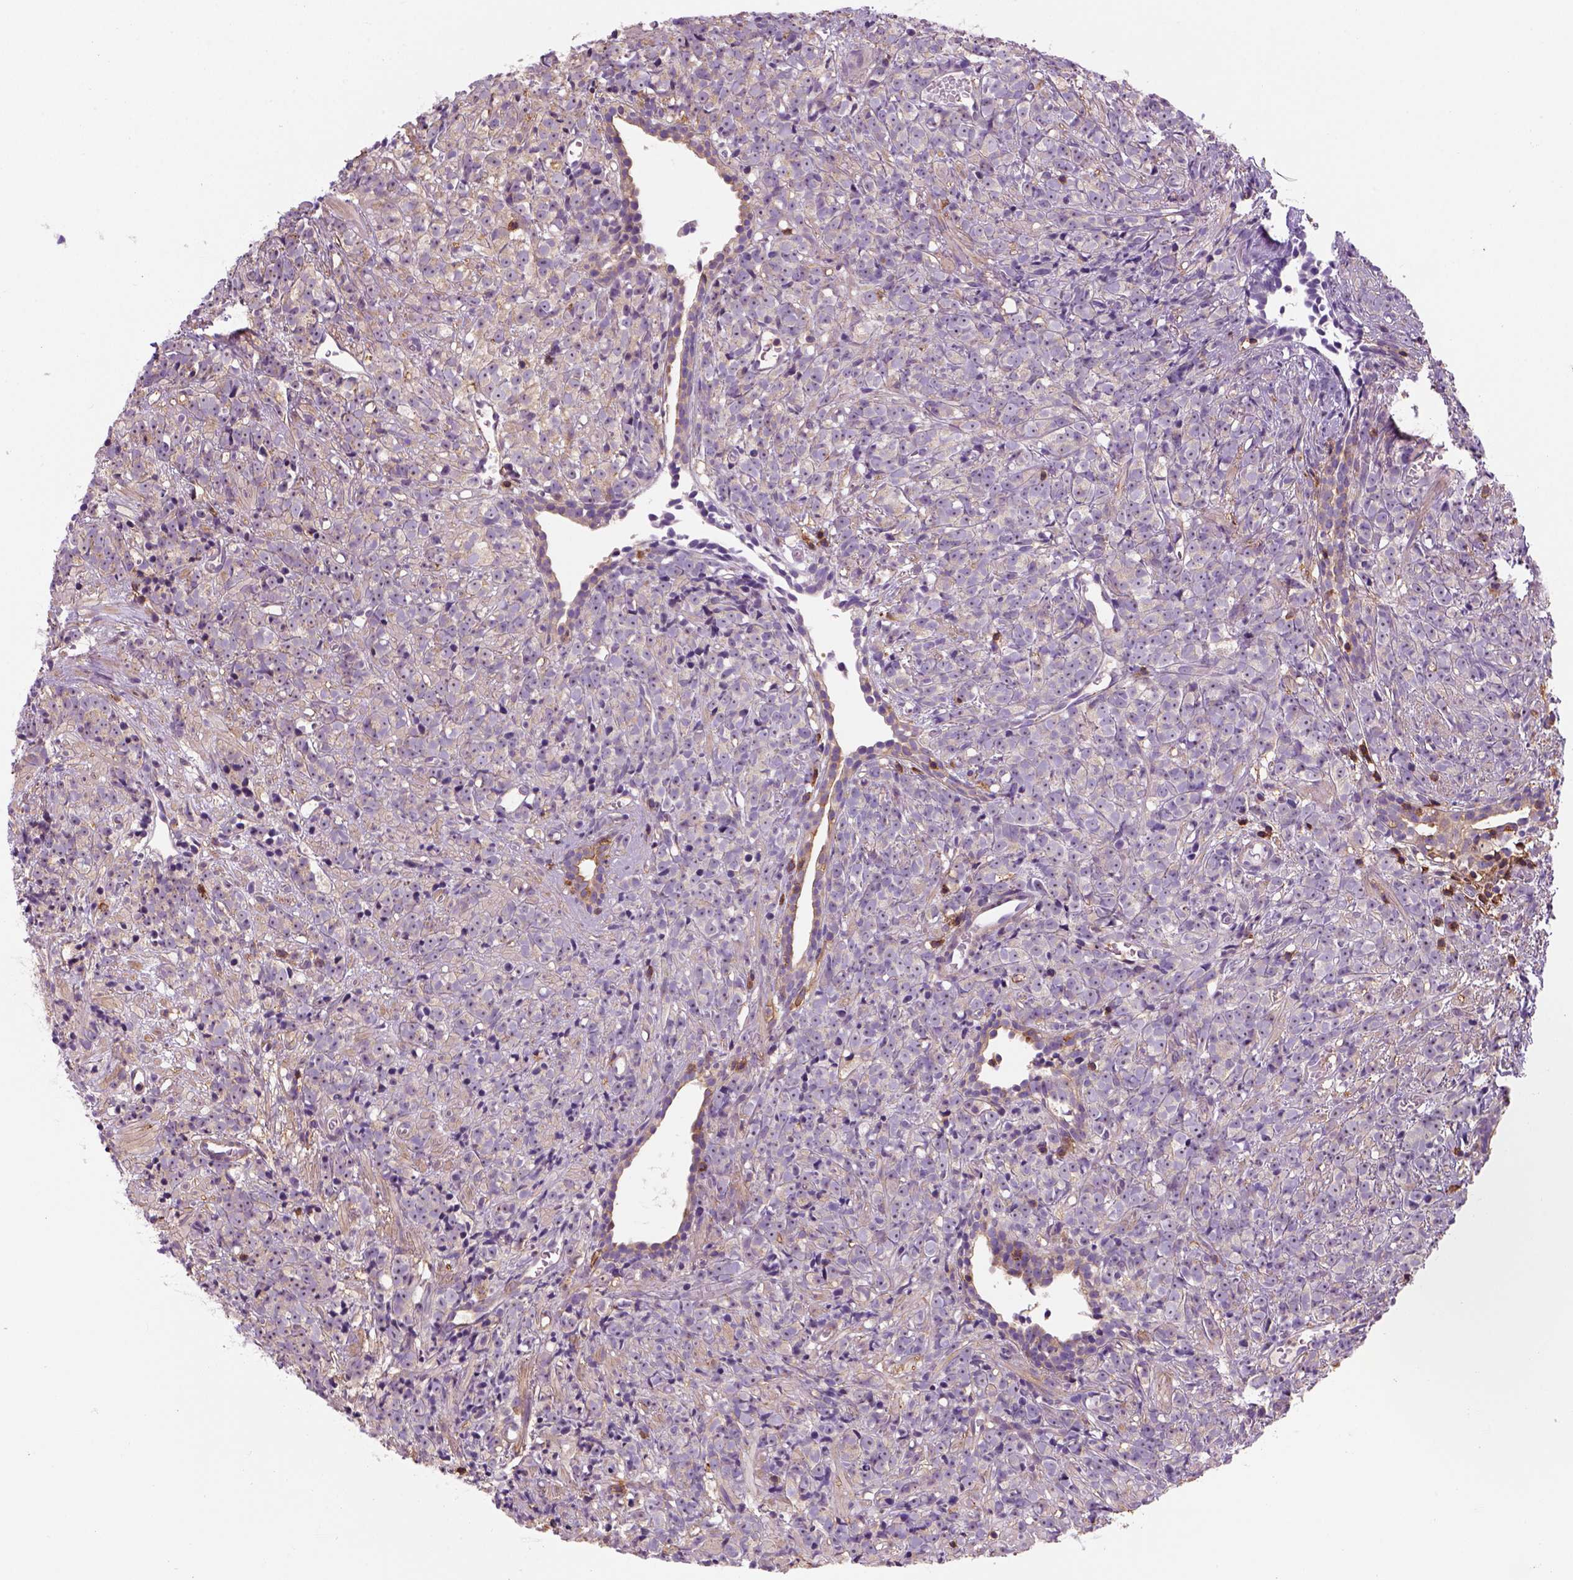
{"staining": {"intensity": "weak", "quantity": "25%-75%", "location": "cytoplasmic/membranous"}, "tissue": "prostate cancer", "cell_type": "Tumor cells", "image_type": "cancer", "snomed": [{"axis": "morphology", "description": "Adenocarcinoma, High grade"}, {"axis": "topography", "description": "Prostate"}], "caption": "Human adenocarcinoma (high-grade) (prostate) stained with a brown dye exhibits weak cytoplasmic/membranous positive staining in approximately 25%-75% of tumor cells.", "gene": "GPRC5D", "patient": {"sex": "male", "age": 81}}